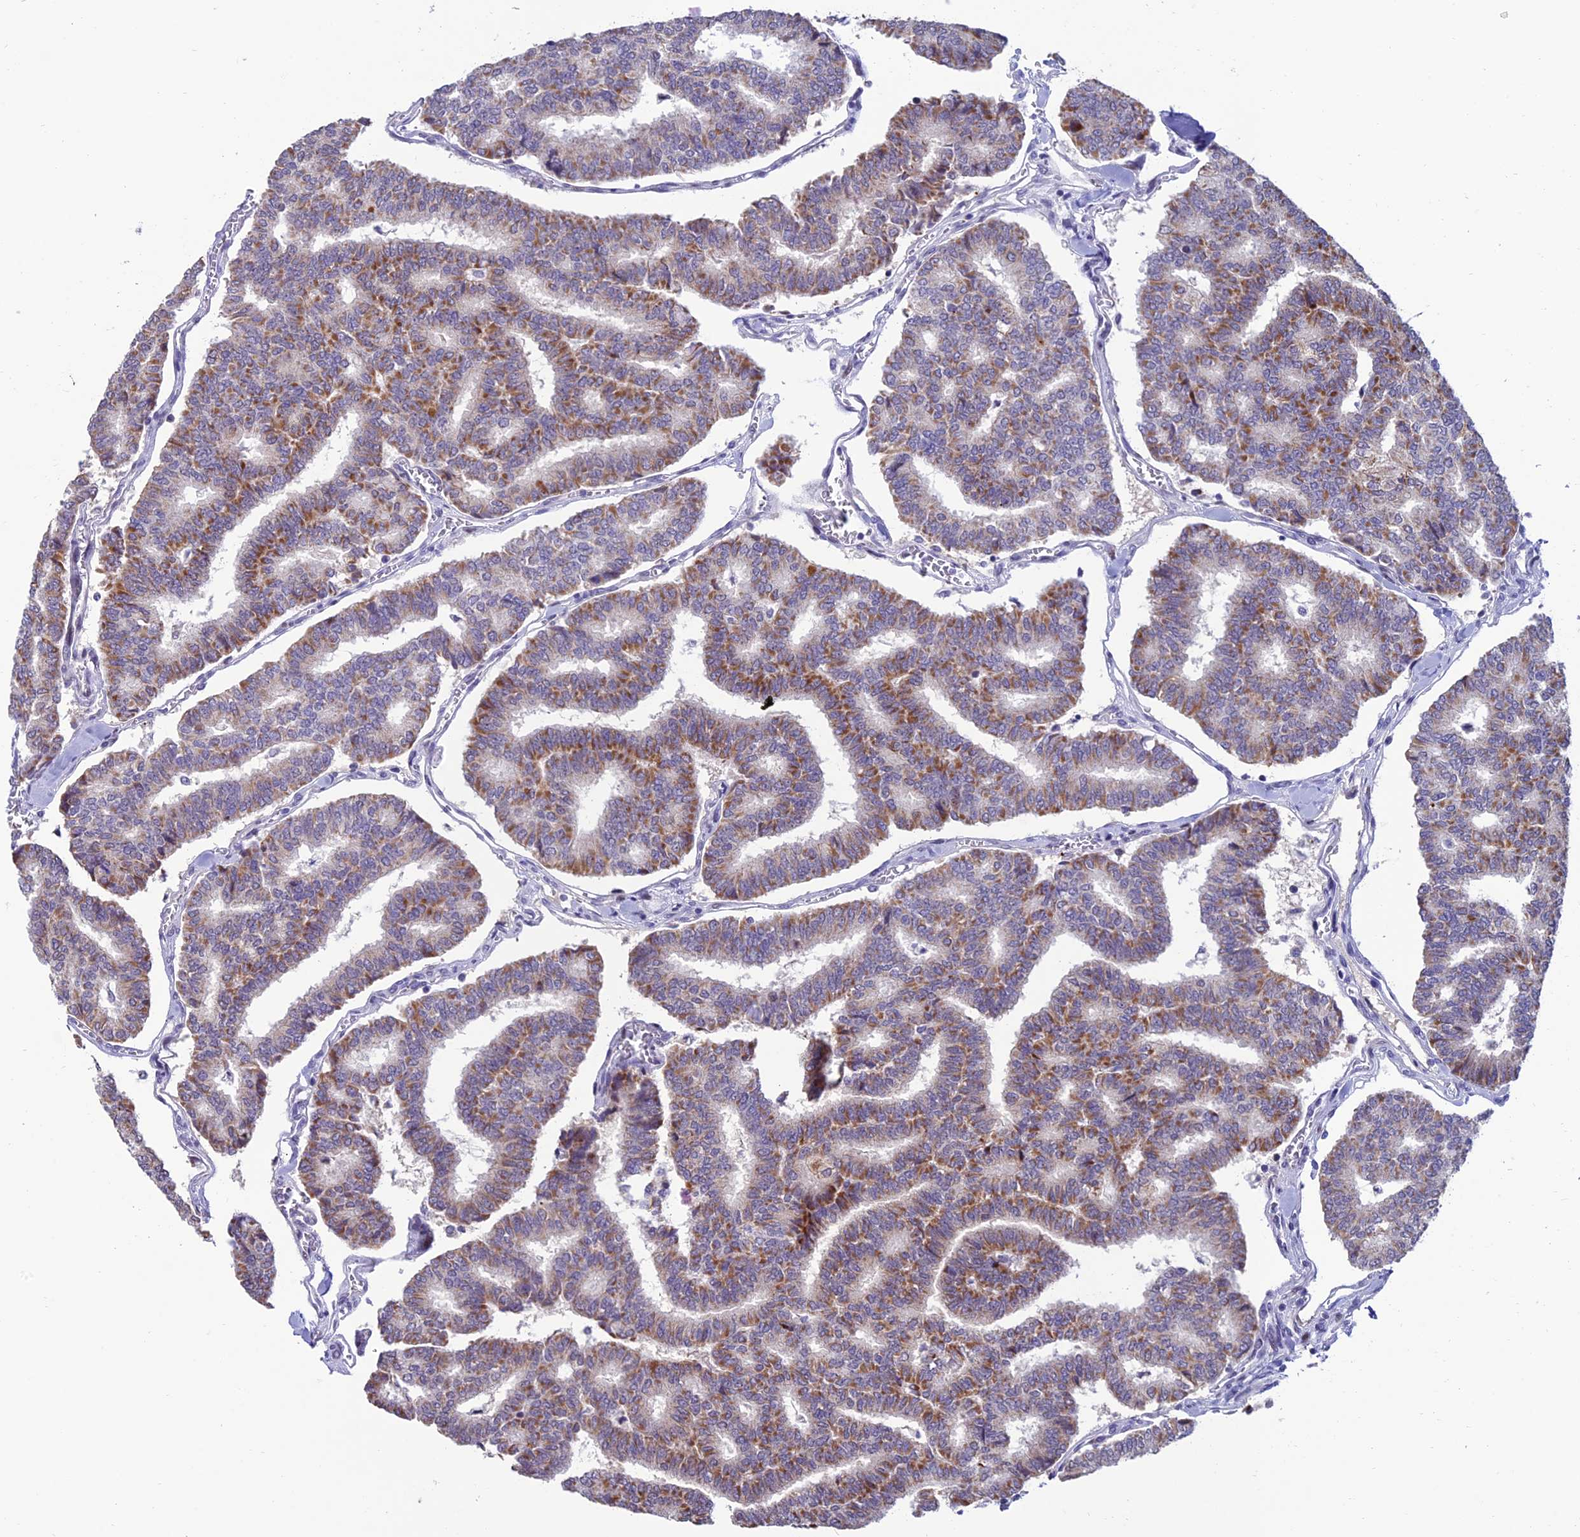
{"staining": {"intensity": "moderate", "quantity": ">75%", "location": "cytoplasmic/membranous"}, "tissue": "thyroid cancer", "cell_type": "Tumor cells", "image_type": "cancer", "snomed": [{"axis": "morphology", "description": "Papillary adenocarcinoma, NOS"}, {"axis": "topography", "description": "Thyroid gland"}], "caption": "A micrograph of human thyroid cancer stained for a protein demonstrates moderate cytoplasmic/membranous brown staining in tumor cells. (DAB = brown stain, brightfield microscopy at high magnification).", "gene": "SLC10A1", "patient": {"sex": "female", "age": 35}}